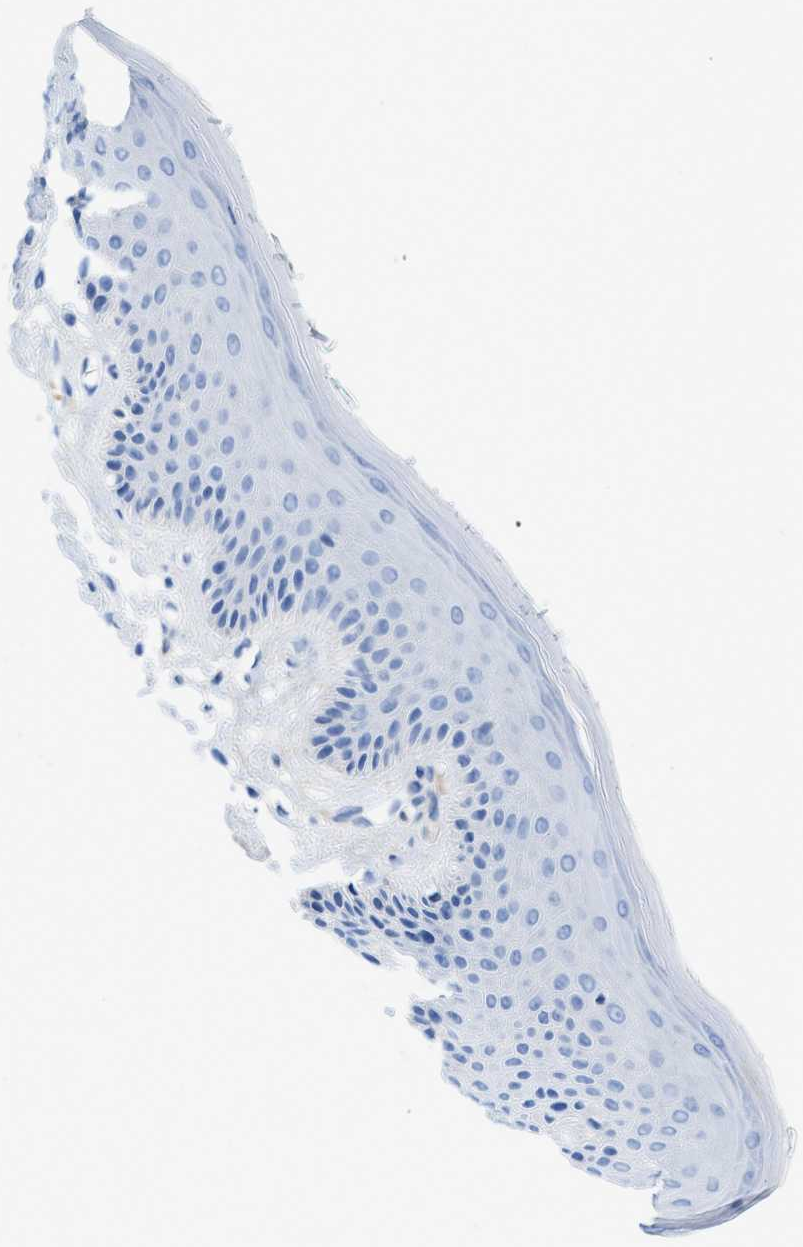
{"staining": {"intensity": "negative", "quantity": "none", "location": "none"}, "tissue": "skin", "cell_type": "Epidermal cells", "image_type": "normal", "snomed": [{"axis": "morphology", "description": "Normal tissue, NOS"}, {"axis": "topography", "description": "Vulva"}], "caption": "An immunohistochemistry photomicrograph of unremarkable skin is shown. There is no staining in epidermal cells of skin. (Immunohistochemistry (ihc), brightfield microscopy, high magnification).", "gene": "COL3A1", "patient": {"sex": "female", "age": 73}}